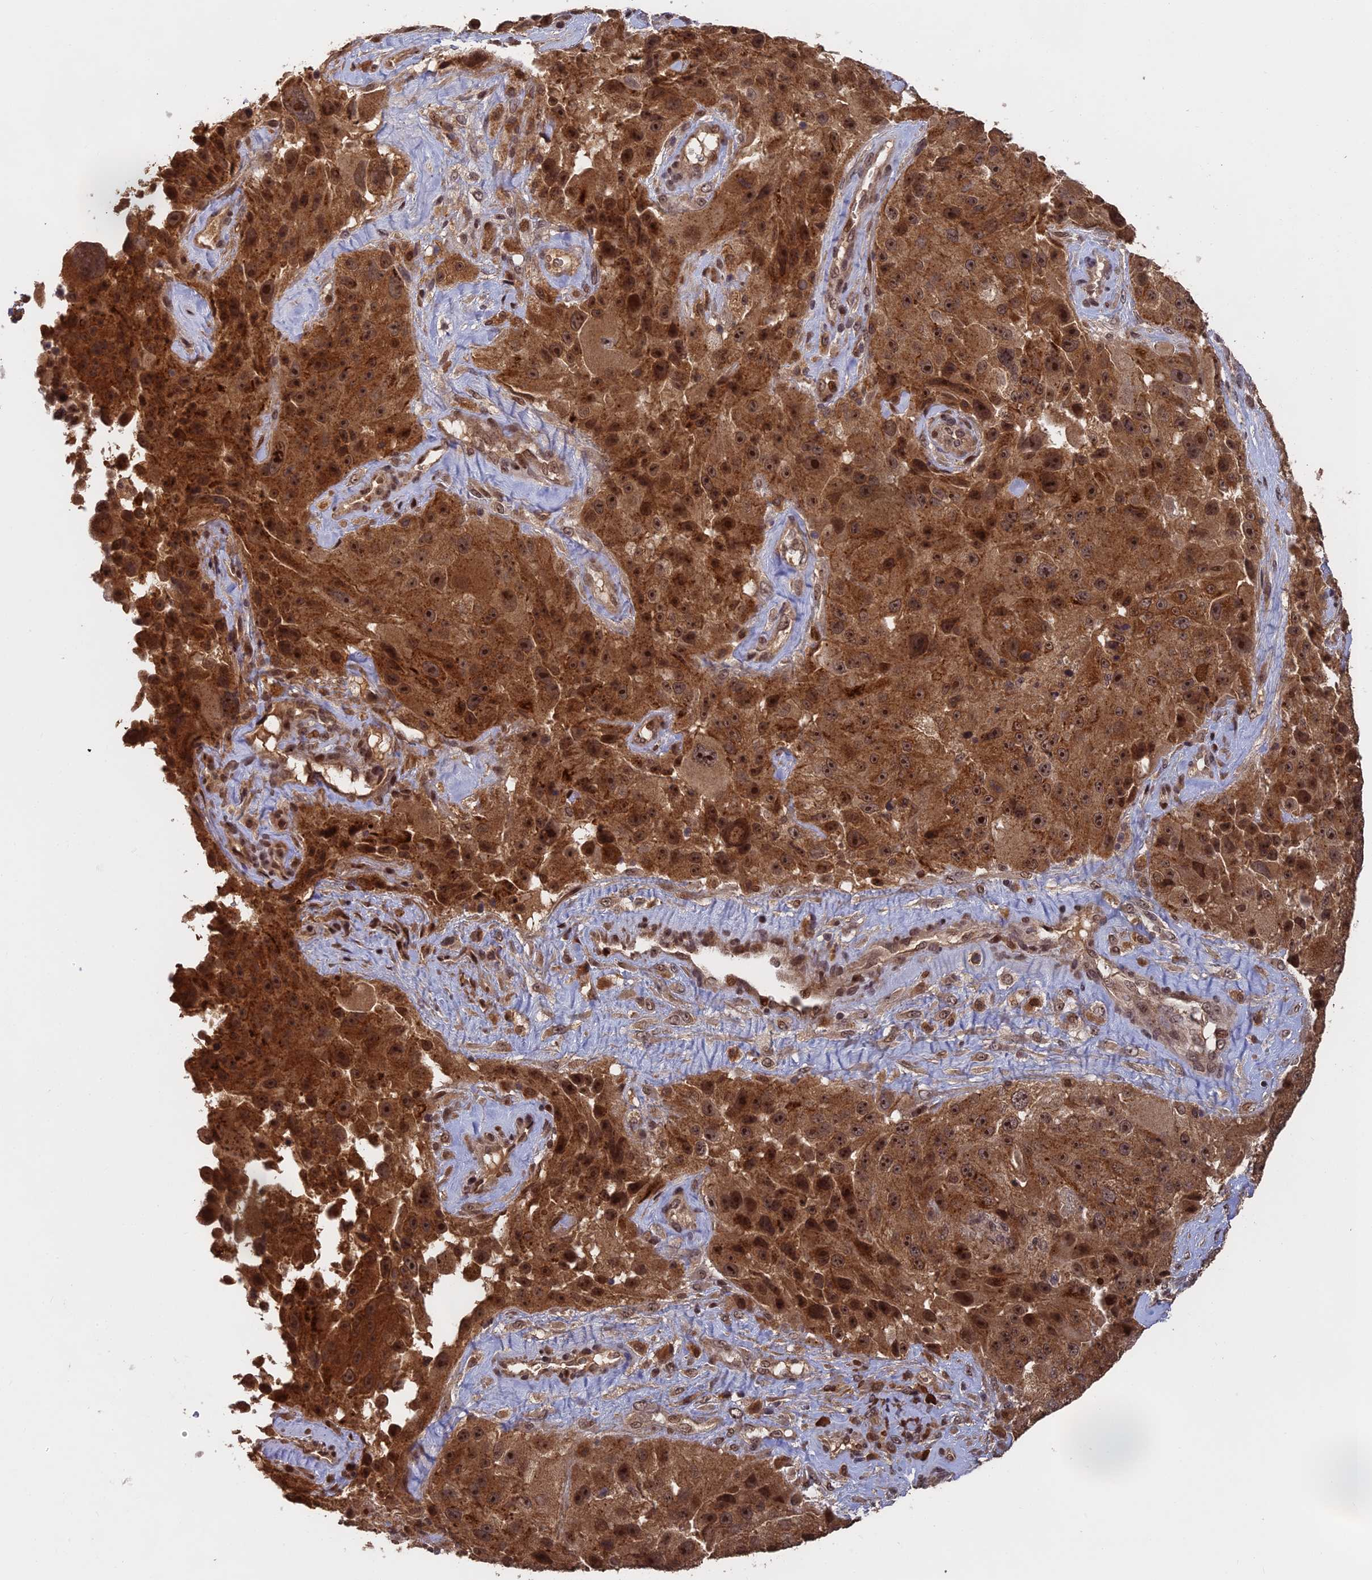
{"staining": {"intensity": "moderate", "quantity": ">75%", "location": "cytoplasmic/membranous,nuclear"}, "tissue": "melanoma", "cell_type": "Tumor cells", "image_type": "cancer", "snomed": [{"axis": "morphology", "description": "Malignant melanoma, Metastatic site"}, {"axis": "topography", "description": "Lymph node"}], "caption": "IHC of human malignant melanoma (metastatic site) shows medium levels of moderate cytoplasmic/membranous and nuclear positivity in approximately >75% of tumor cells. (DAB (3,3'-diaminobenzidine) IHC with brightfield microscopy, high magnification).", "gene": "OSBPL1A", "patient": {"sex": "male", "age": 62}}